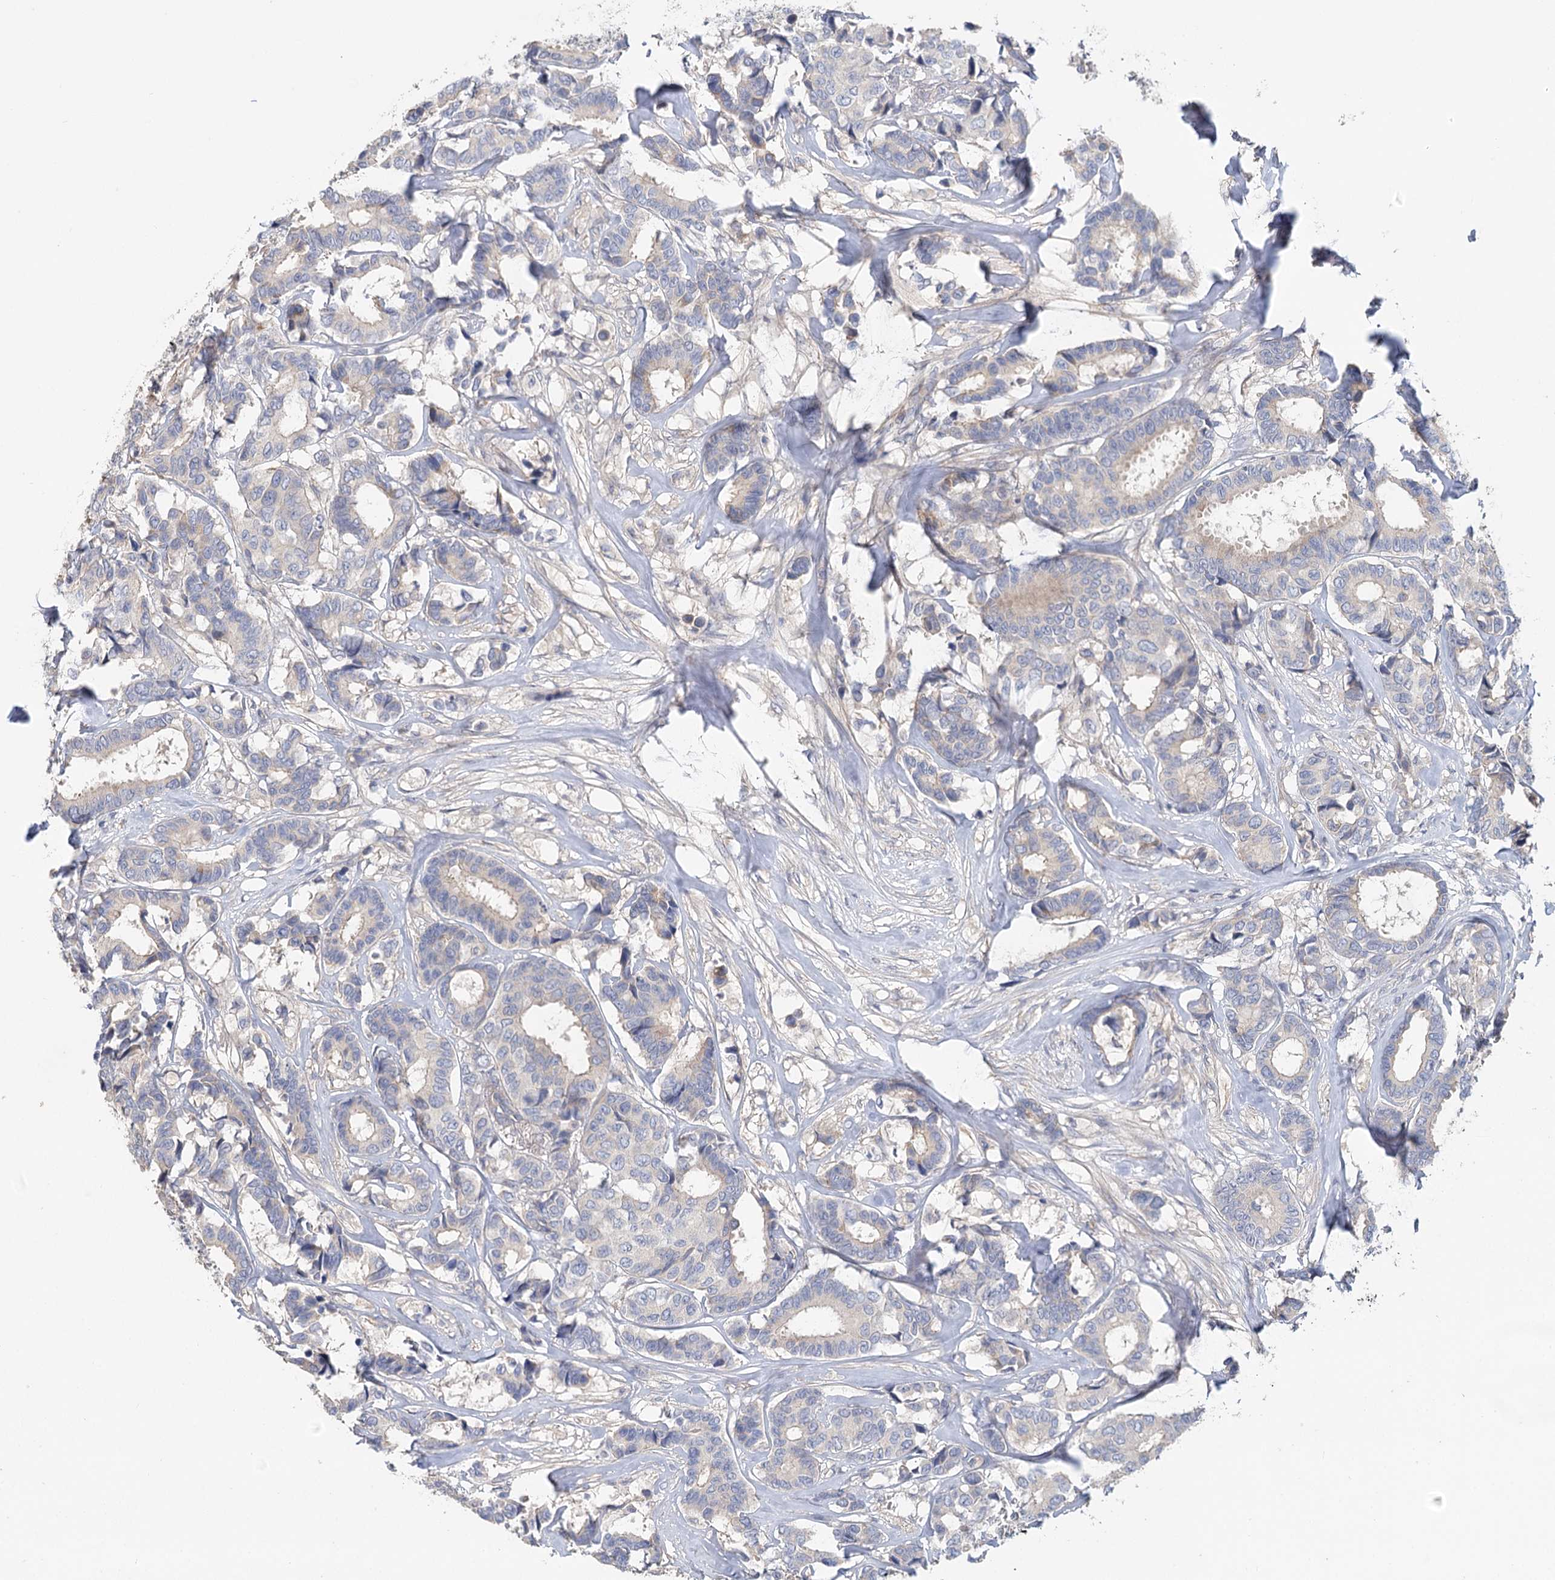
{"staining": {"intensity": "negative", "quantity": "none", "location": "none"}, "tissue": "breast cancer", "cell_type": "Tumor cells", "image_type": "cancer", "snomed": [{"axis": "morphology", "description": "Duct carcinoma"}, {"axis": "topography", "description": "Breast"}], "caption": "High magnification brightfield microscopy of breast cancer stained with DAB (3,3'-diaminobenzidine) (brown) and counterstained with hematoxylin (blue): tumor cells show no significant staining.", "gene": "EPB41L5", "patient": {"sex": "female", "age": 87}}